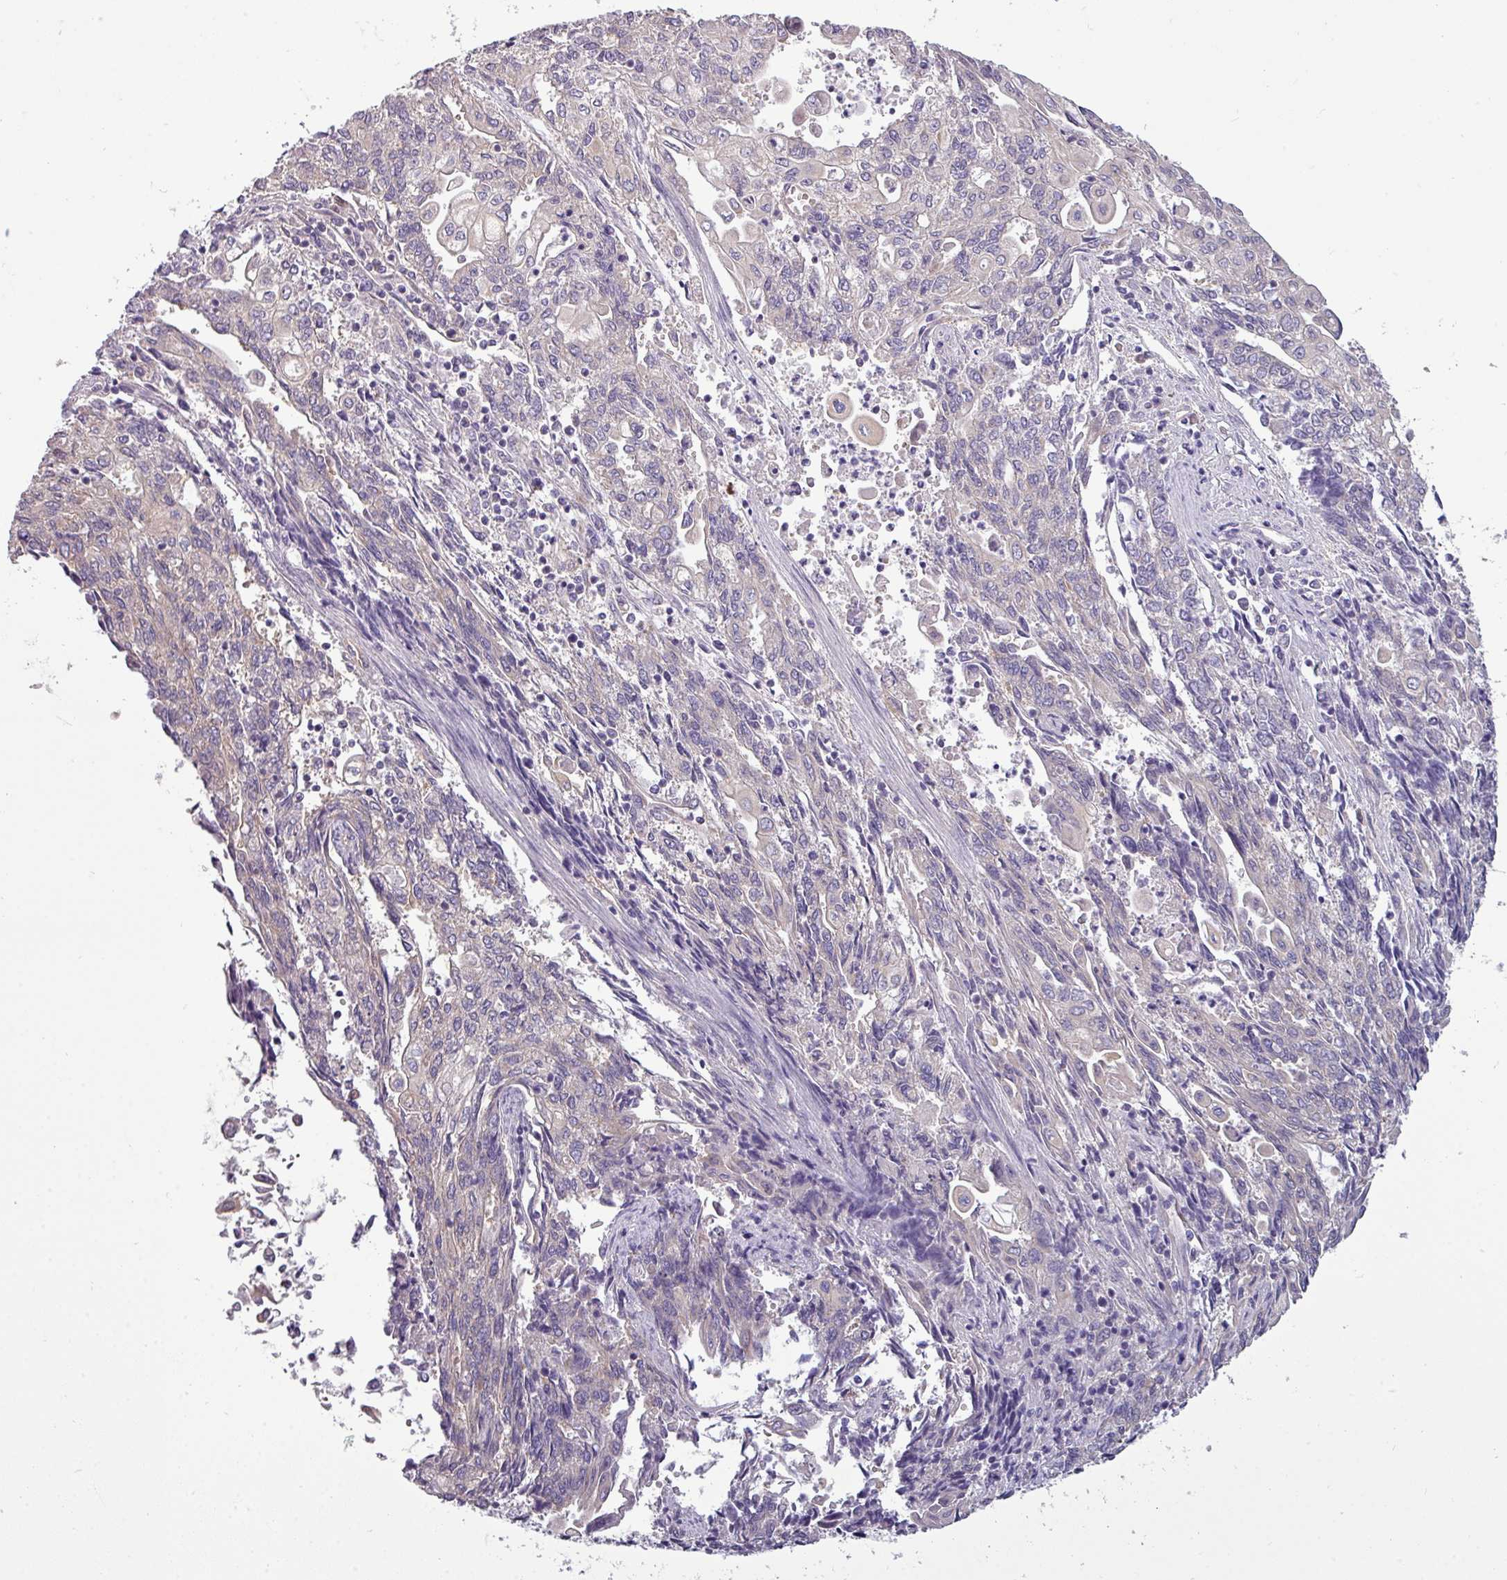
{"staining": {"intensity": "negative", "quantity": "none", "location": "none"}, "tissue": "endometrial cancer", "cell_type": "Tumor cells", "image_type": "cancer", "snomed": [{"axis": "morphology", "description": "Adenocarcinoma, NOS"}, {"axis": "topography", "description": "Endometrium"}], "caption": "The IHC image has no significant staining in tumor cells of endometrial adenocarcinoma tissue.", "gene": "DNAAF9", "patient": {"sex": "female", "age": 54}}